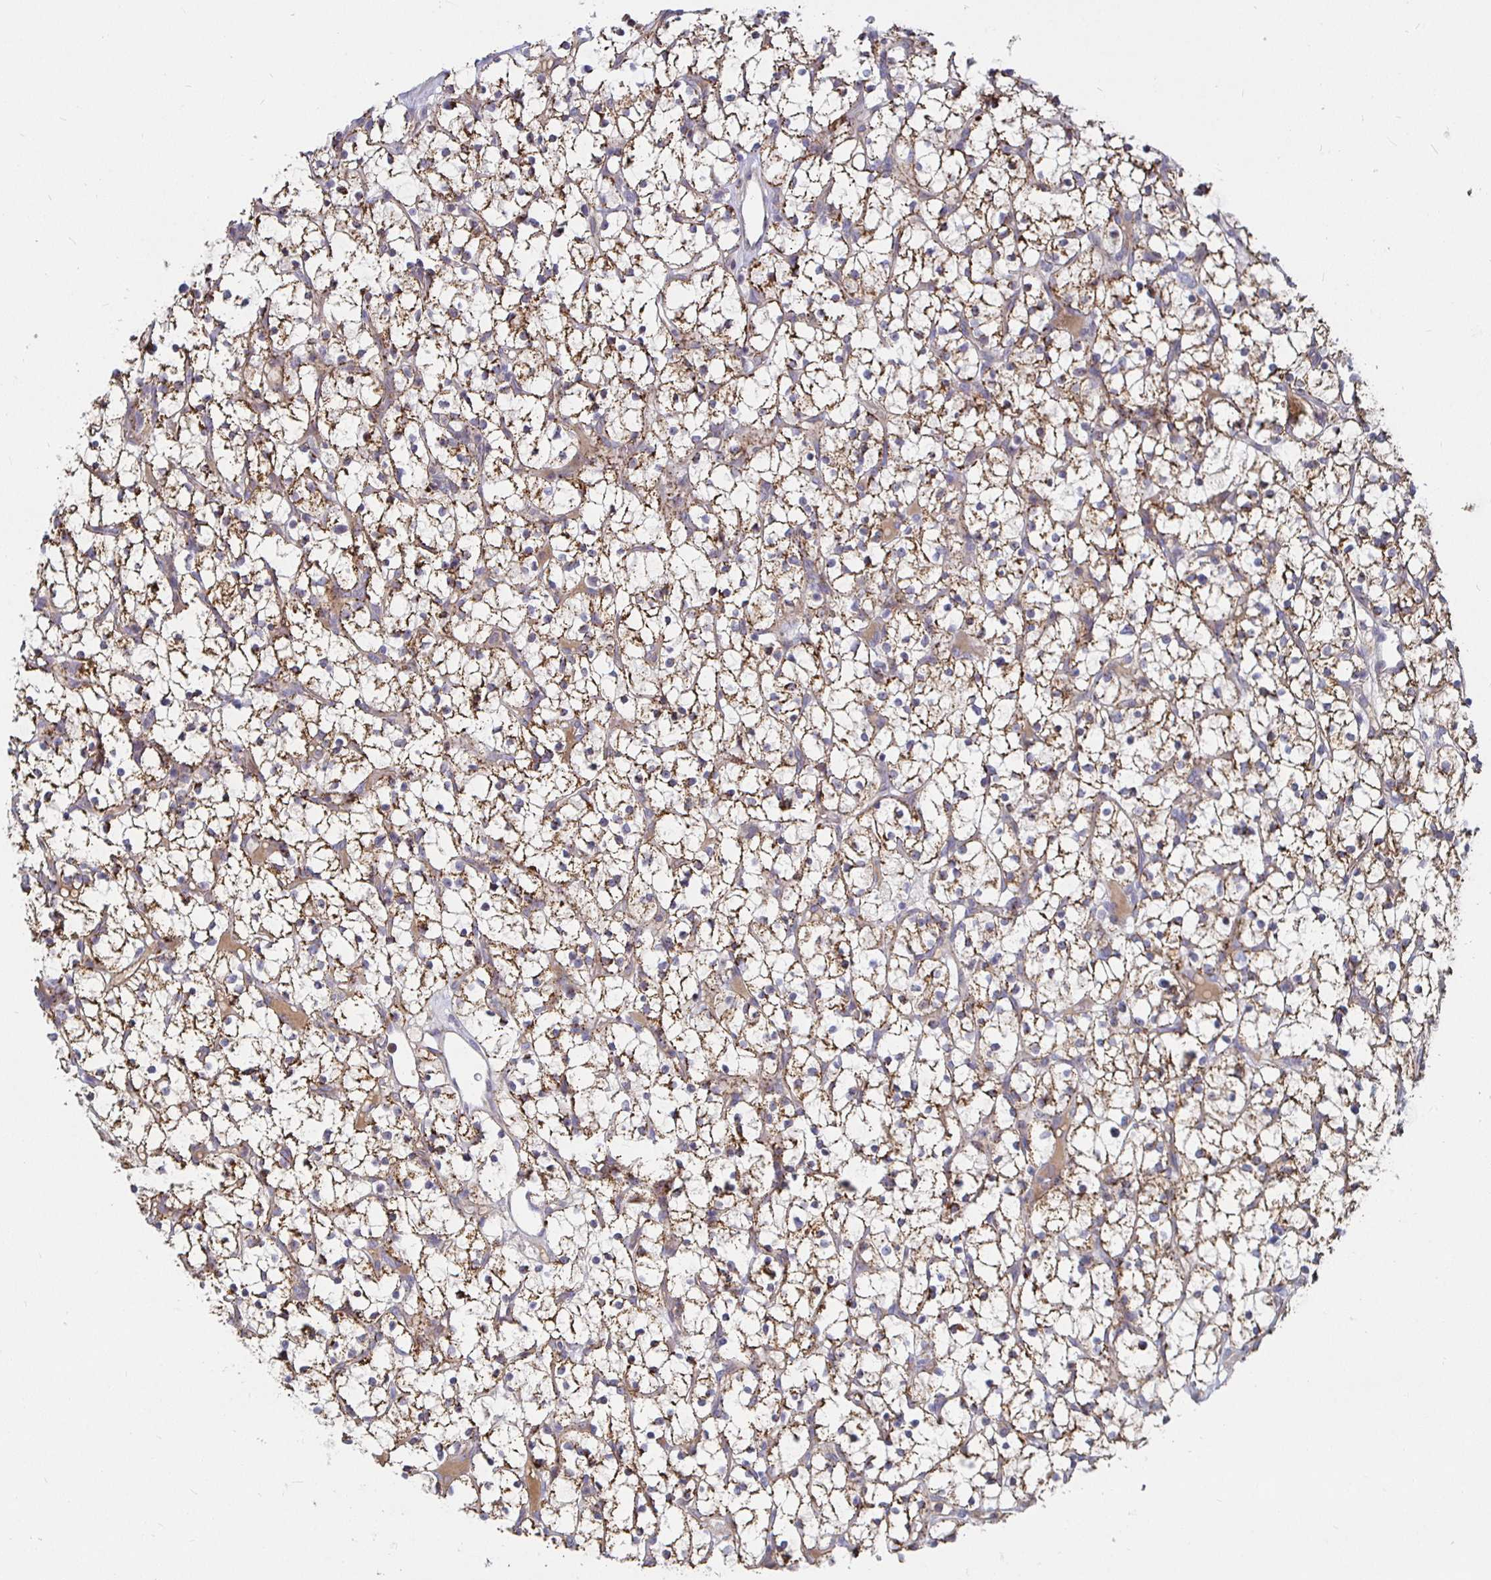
{"staining": {"intensity": "moderate", "quantity": ">75%", "location": "cytoplasmic/membranous"}, "tissue": "renal cancer", "cell_type": "Tumor cells", "image_type": "cancer", "snomed": [{"axis": "morphology", "description": "Adenocarcinoma, NOS"}, {"axis": "topography", "description": "Kidney"}], "caption": "A medium amount of moderate cytoplasmic/membranous positivity is appreciated in approximately >75% of tumor cells in renal cancer tissue.", "gene": "RNF144B", "patient": {"sex": "female", "age": 64}}